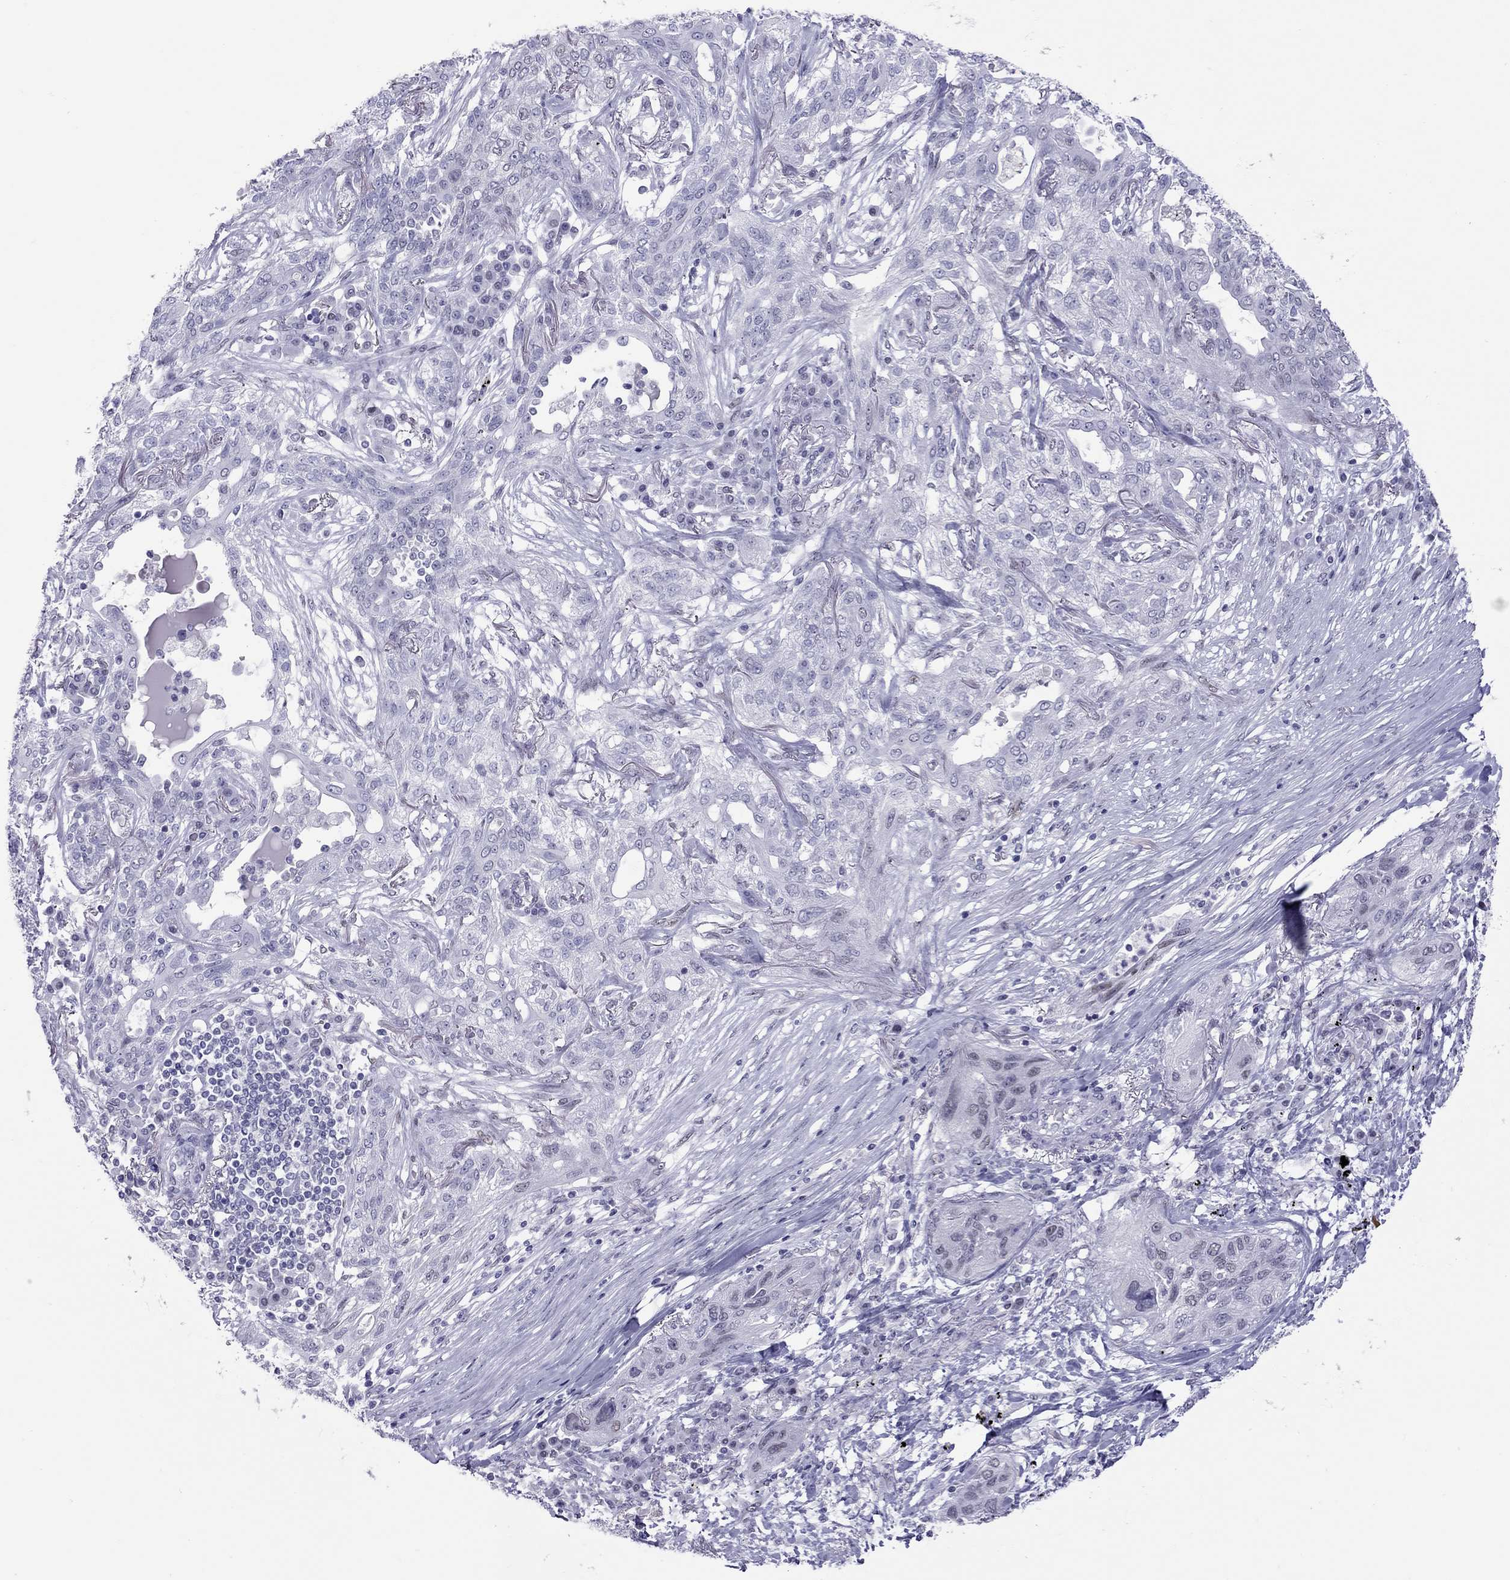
{"staining": {"intensity": "negative", "quantity": "none", "location": "none"}, "tissue": "lung cancer", "cell_type": "Tumor cells", "image_type": "cancer", "snomed": [{"axis": "morphology", "description": "Squamous cell carcinoma, NOS"}, {"axis": "topography", "description": "Lung"}], "caption": "There is no significant positivity in tumor cells of squamous cell carcinoma (lung).", "gene": "CHRNB3", "patient": {"sex": "female", "age": 70}}